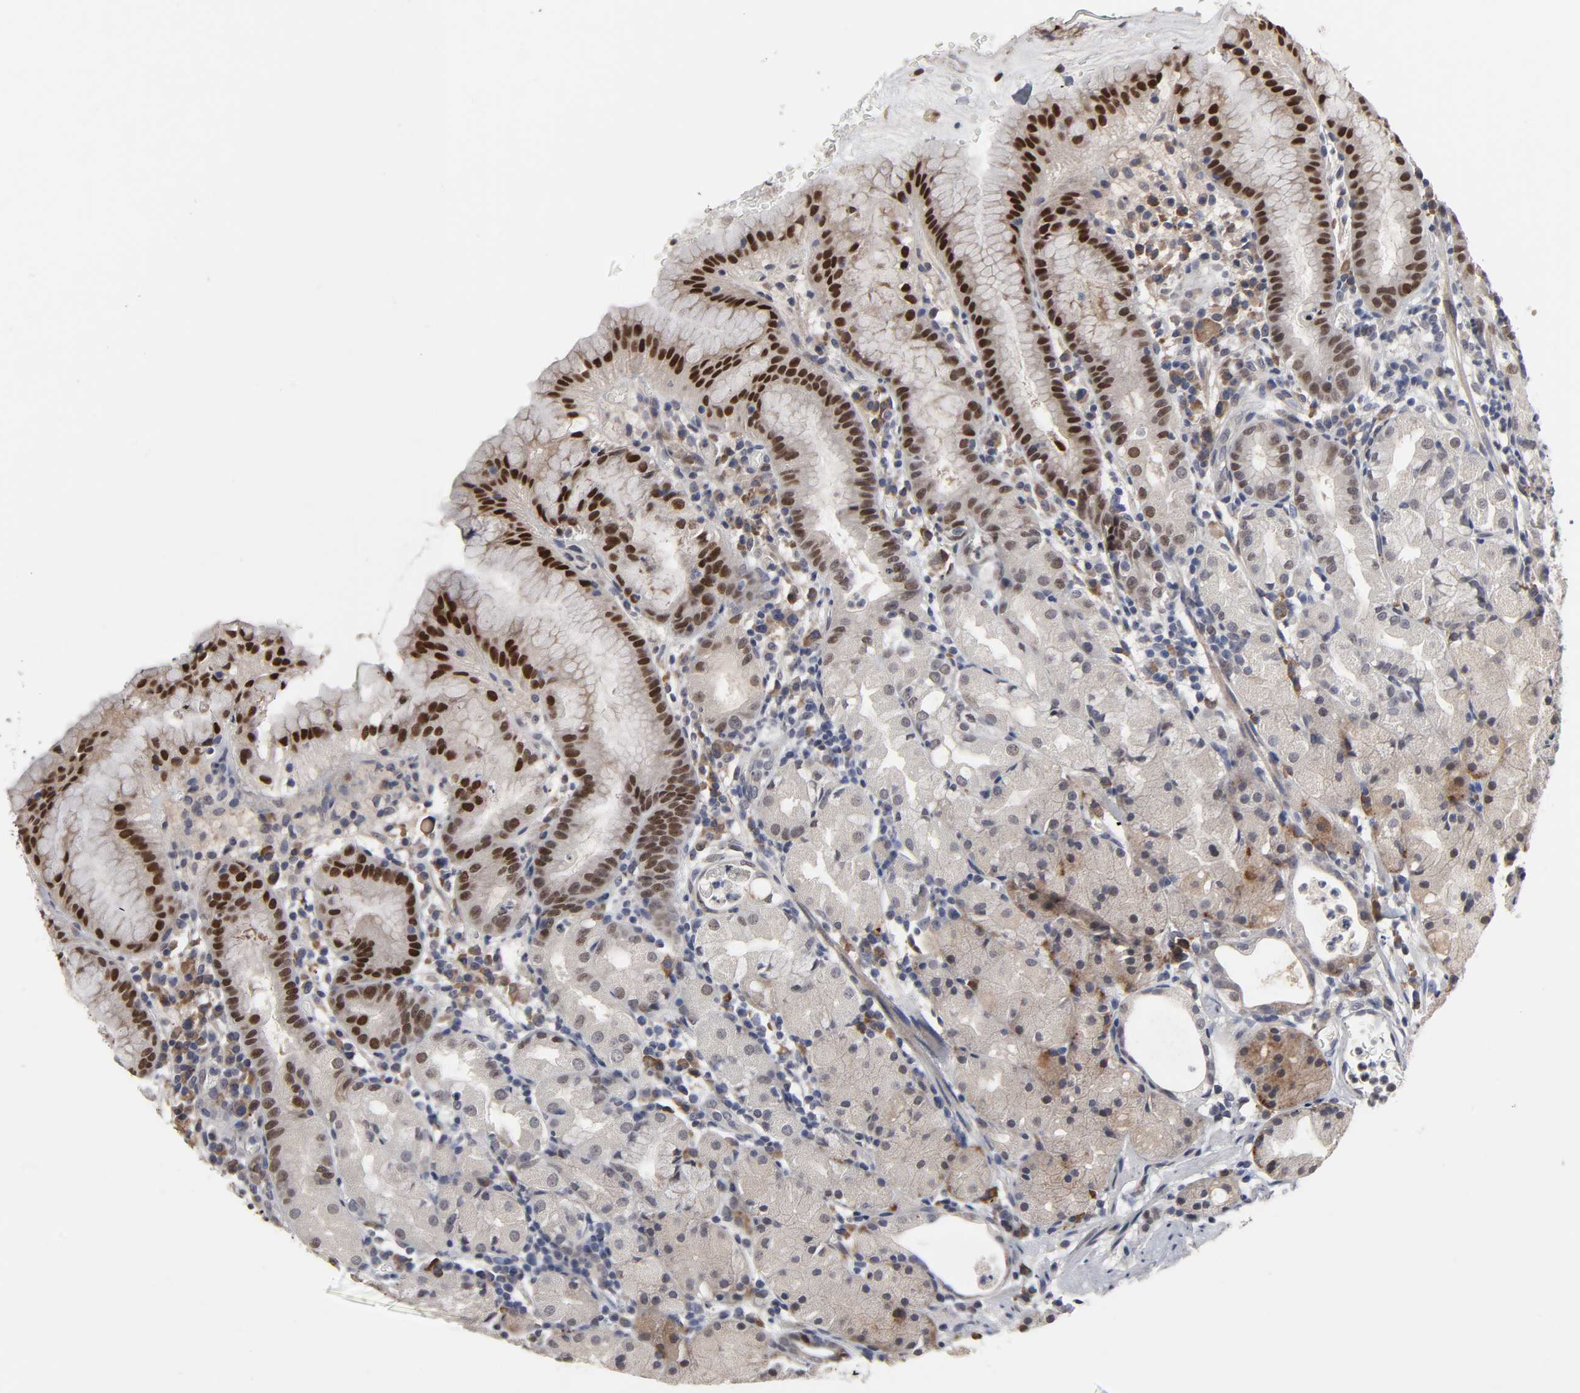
{"staining": {"intensity": "strong", "quantity": "25%-75%", "location": "cytoplasmic/membranous,nuclear"}, "tissue": "stomach", "cell_type": "Glandular cells", "image_type": "normal", "snomed": [{"axis": "morphology", "description": "Normal tissue, NOS"}, {"axis": "topography", "description": "Stomach"}, {"axis": "topography", "description": "Stomach, lower"}], "caption": "Immunohistochemistry histopathology image of normal stomach: human stomach stained using immunohistochemistry (IHC) demonstrates high levels of strong protein expression localized specifically in the cytoplasmic/membranous,nuclear of glandular cells, appearing as a cytoplasmic/membranous,nuclear brown color.", "gene": "HNF4A", "patient": {"sex": "female", "age": 75}}